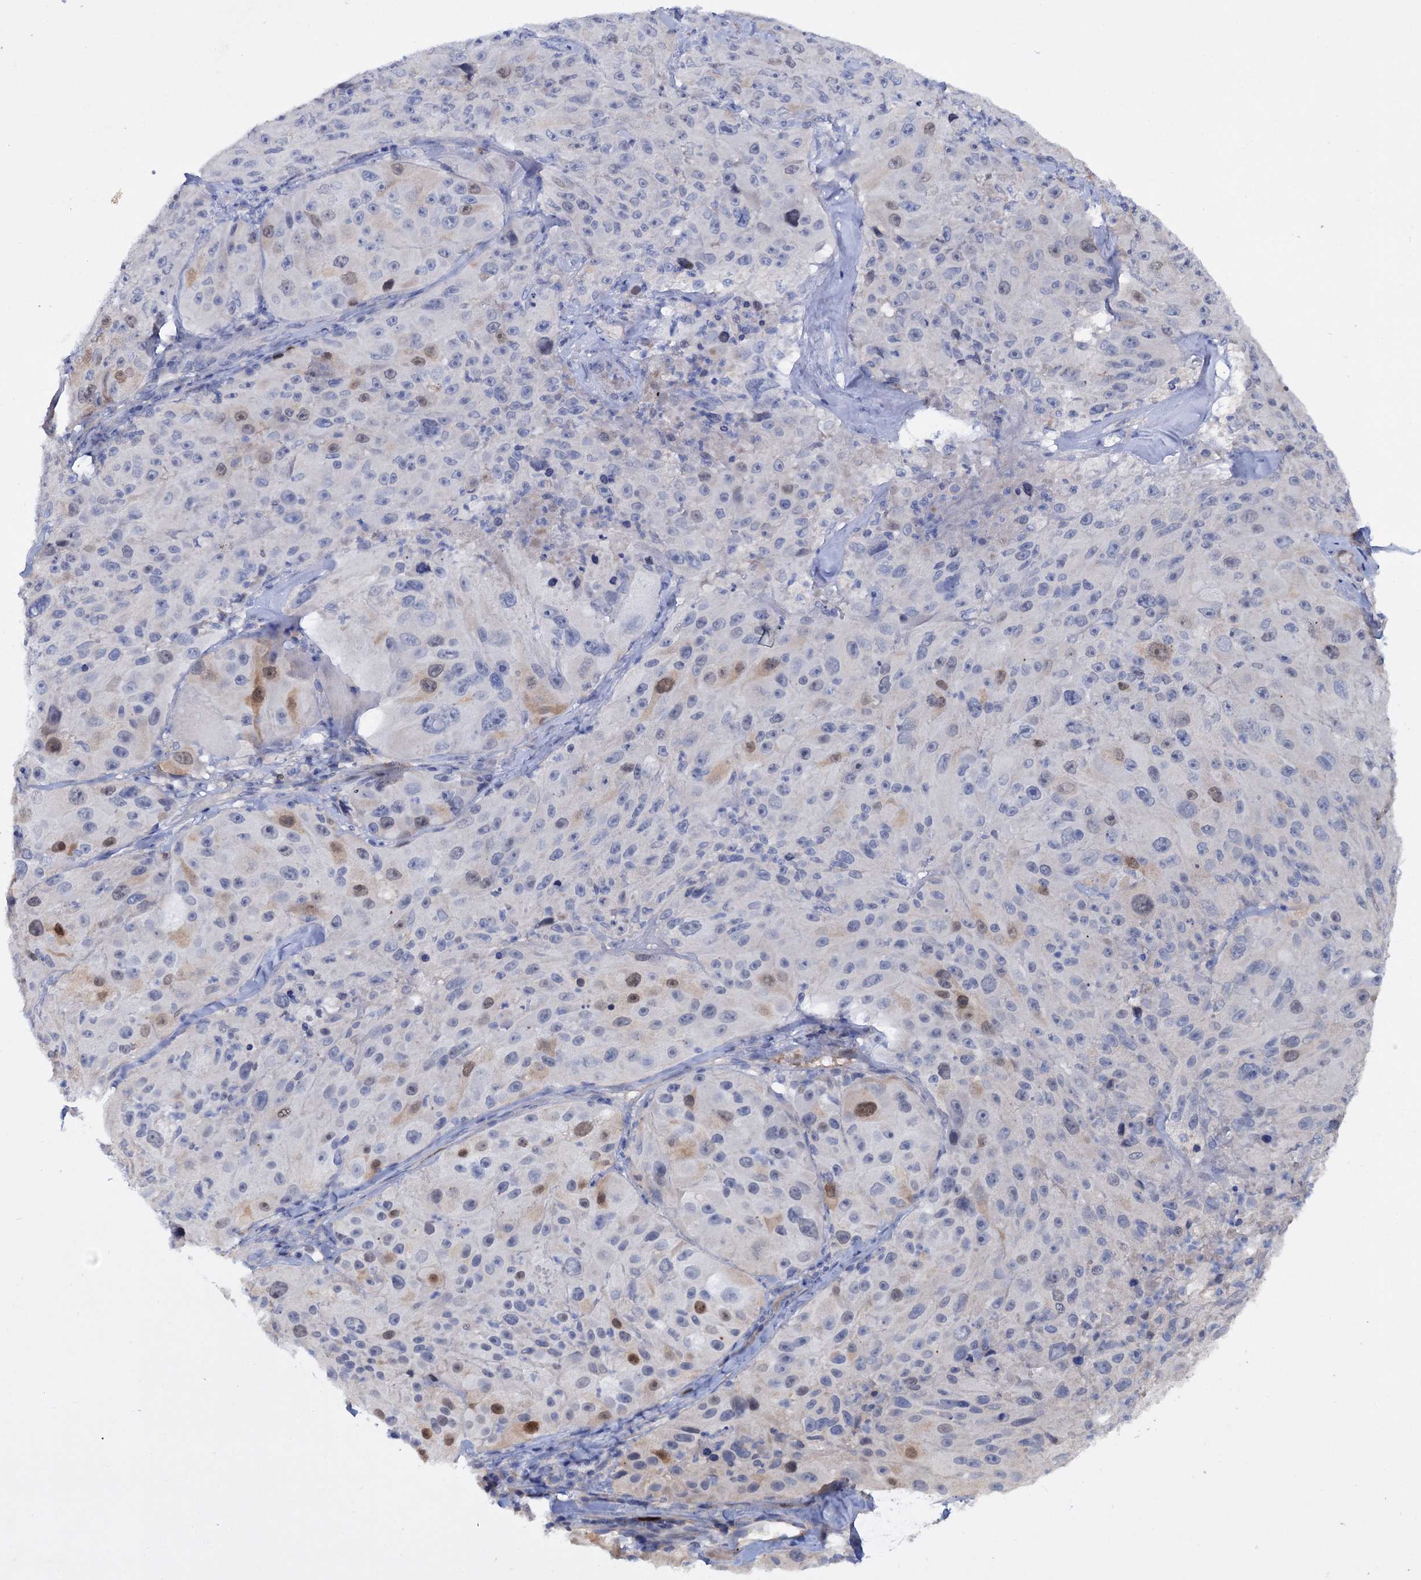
{"staining": {"intensity": "moderate", "quantity": "<25%", "location": "nuclear"}, "tissue": "melanoma", "cell_type": "Tumor cells", "image_type": "cancer", "snomed": [{"axis": "morphology", "description": "Malignant melanoma, Metastatic site"}, {"axis": "topography", "description": "Lymph node"}], "caption": "Immunohistochemistry of melanoma exhibits low levels of moderate nuclear staining in about <25% of tumor cells.", "gene": "FAM111B", "patient": {"sex": "male", "age": 62}}